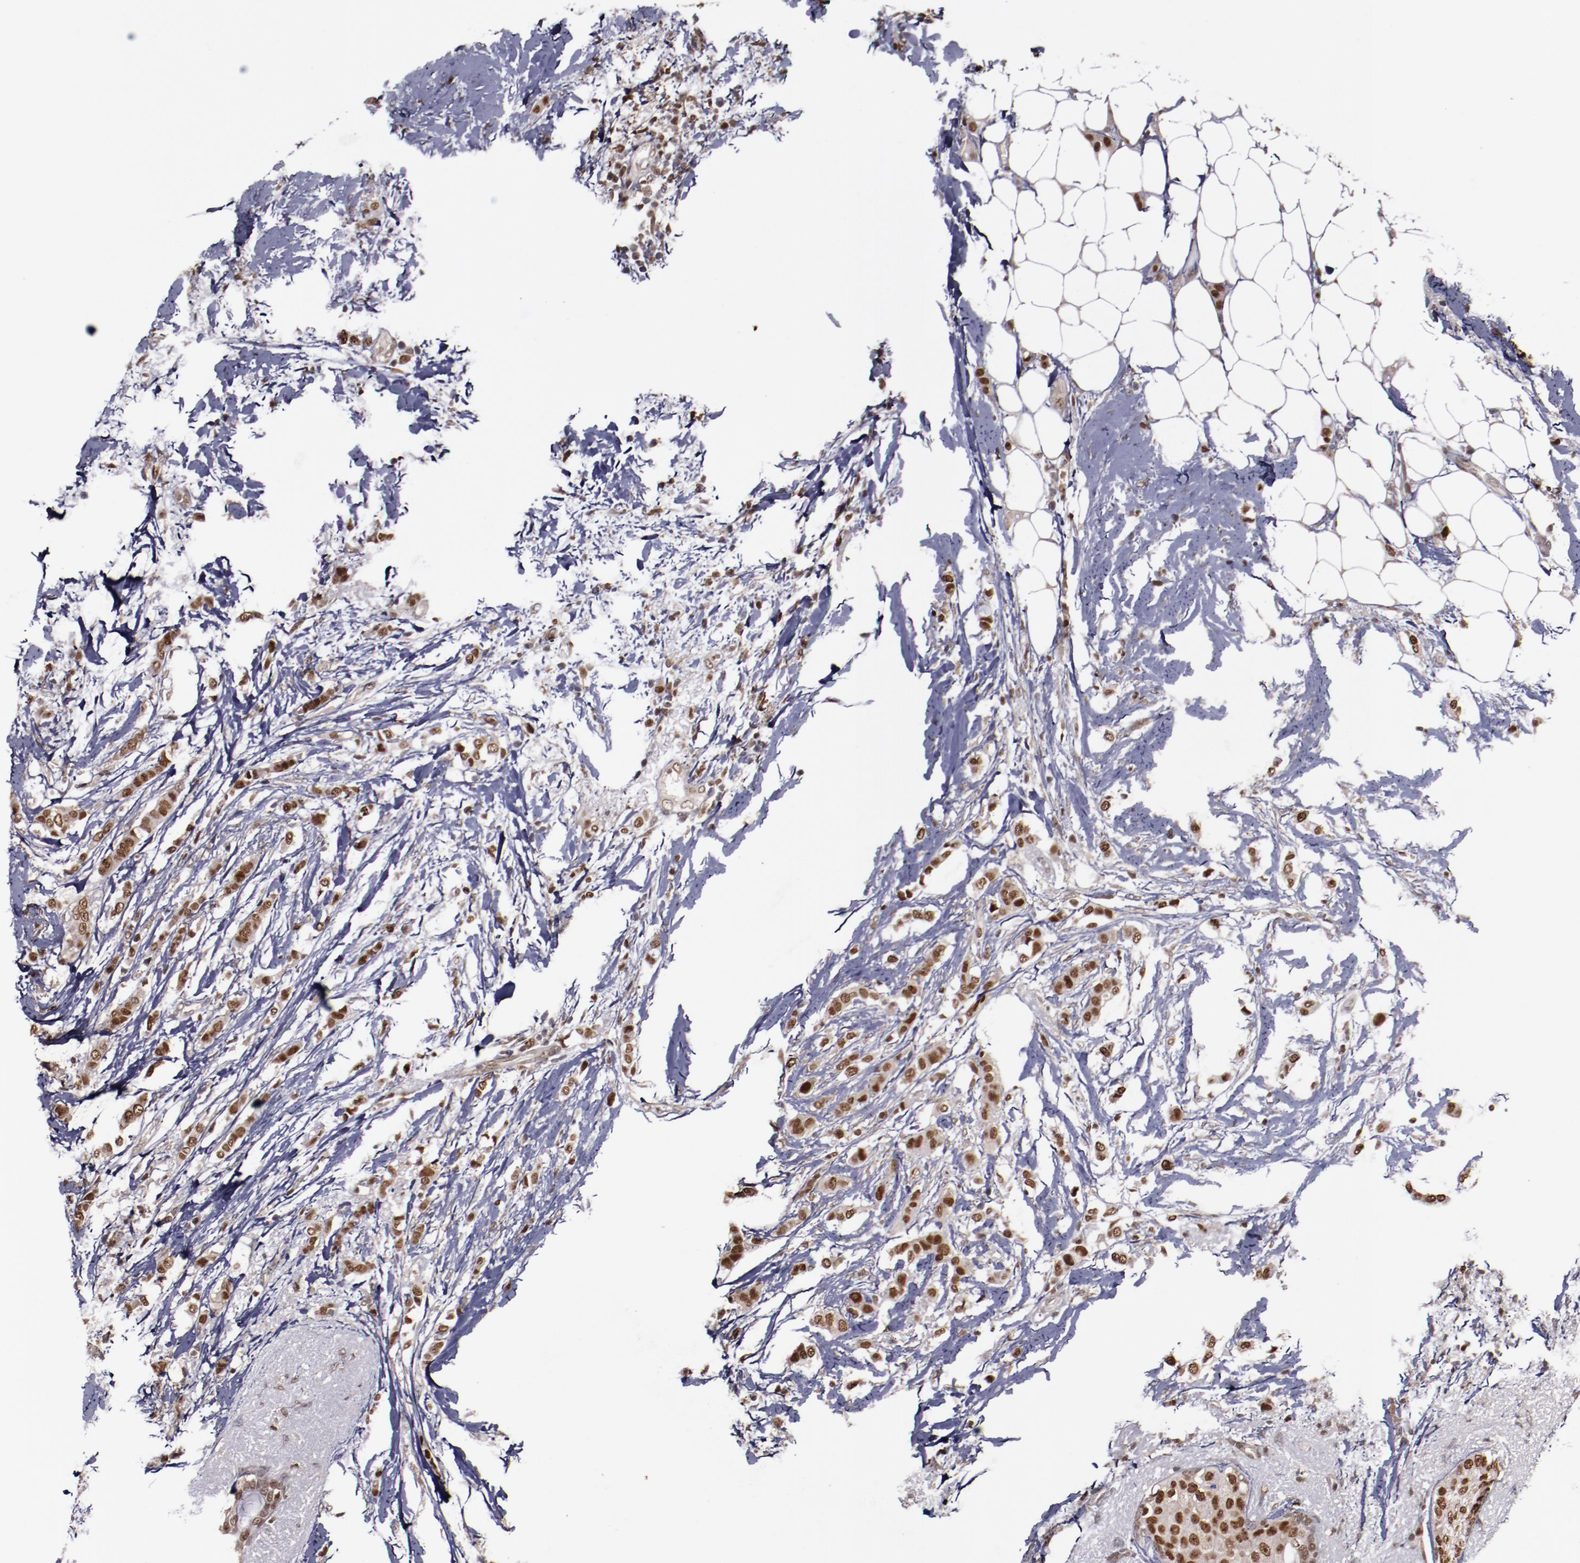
{"staining": {"intensity": "strong", "quantity": ">75%", "location": "nuclear"}, "tissue": "breast cancer", "cell_type": "Tumor cells", "image_type": "cancer", "snomed": [{"axis": "morphology", "description": "Lobular carcinoma"}, {"axis": "topography", "description": "Breast"}], "caption": "Immunohistochemistry (DAB (3,3'-diaminobenzidine)) staining of human lobular carcinoma (breast) demonstrates strong nuclear protein expression in about >75% of tumor cells.", "gene": "CHEK2", "patient": {"sex": "female", "age": 55}}